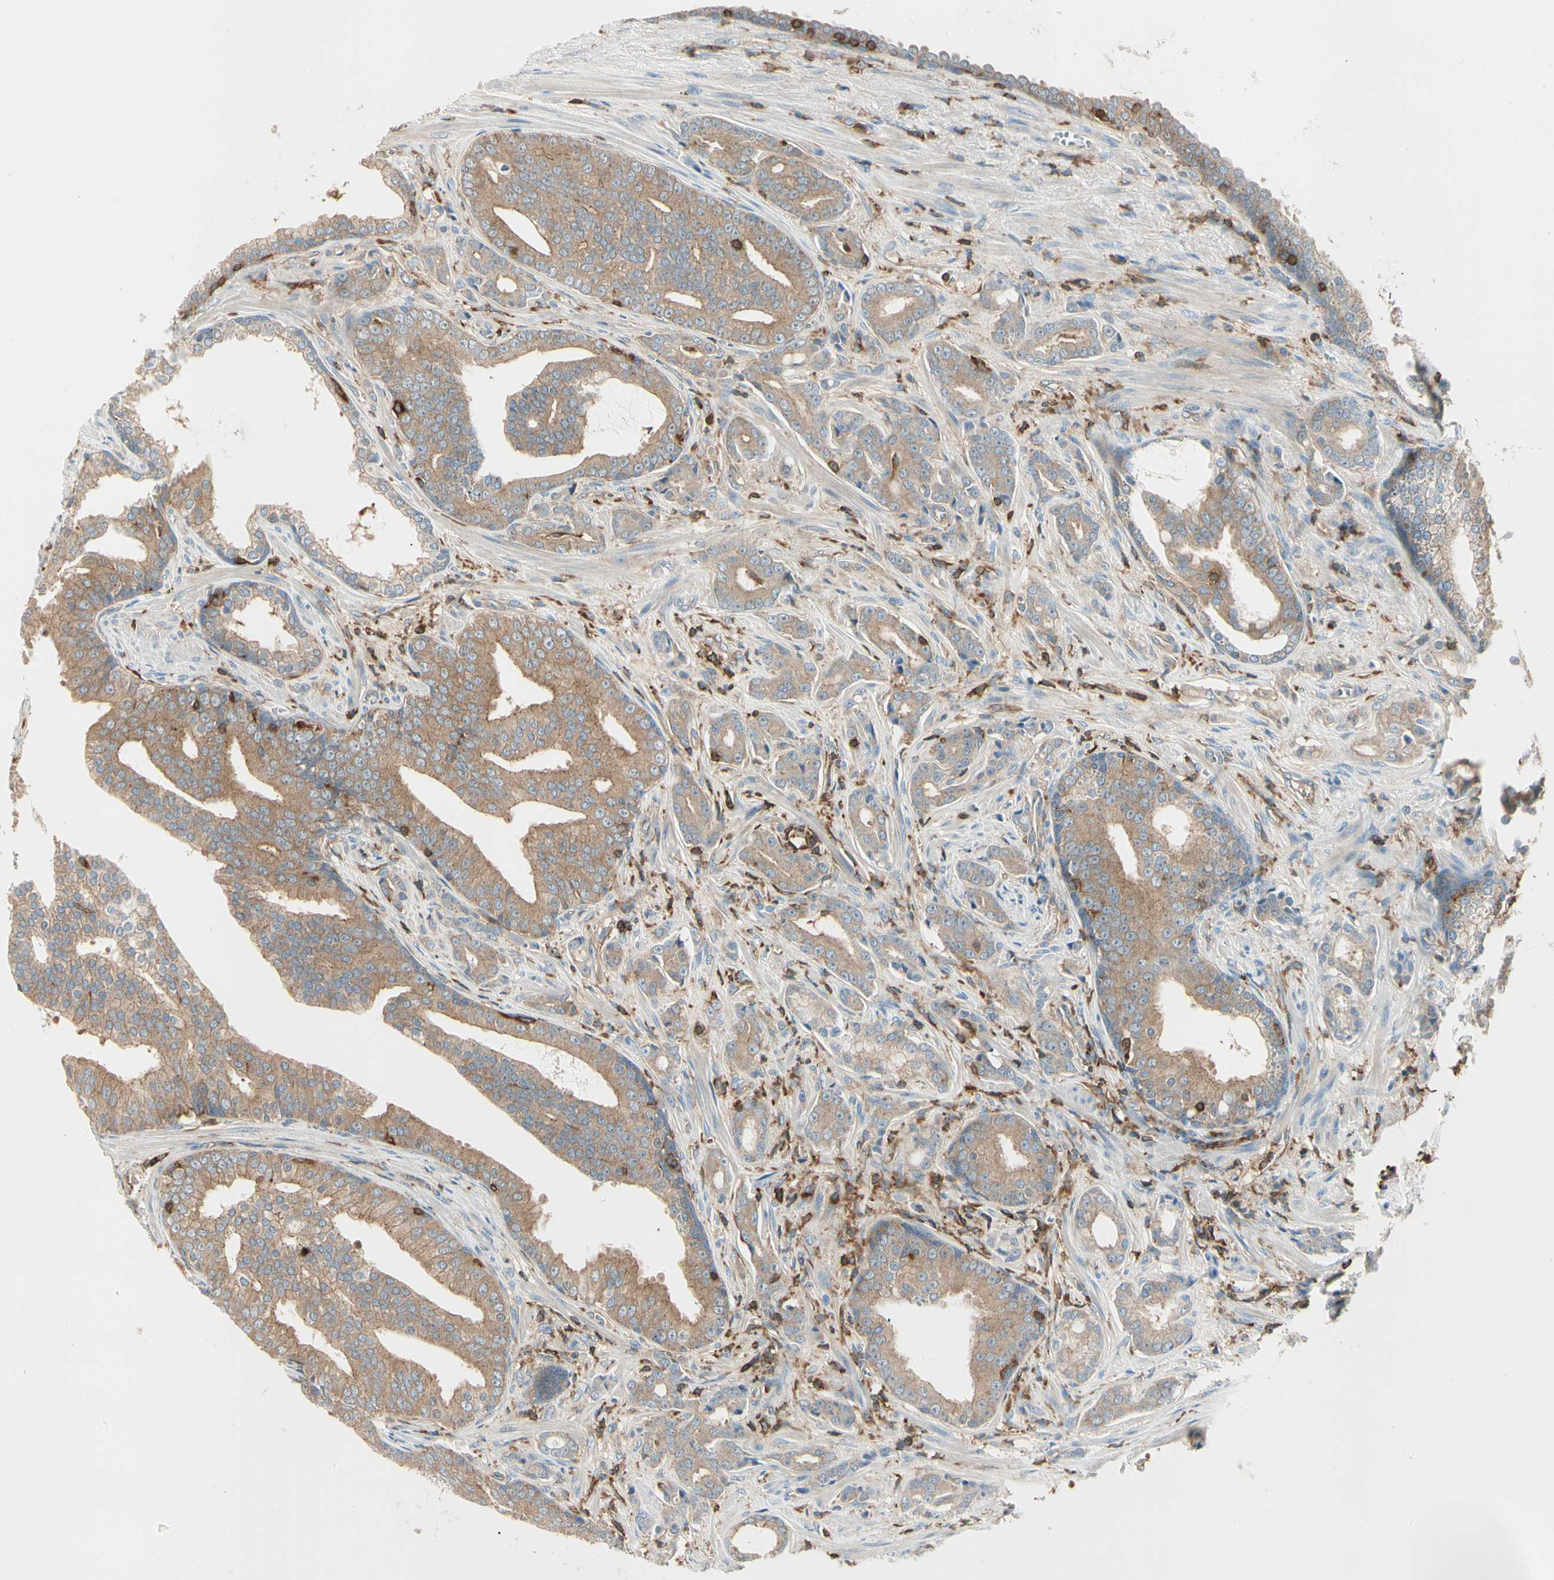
{"staining": {"intensity": "weak", "quantity": ">75%", "location": "cytoplasmic/membranous"}, "tissue": "prostate cancer", "cell_type": "Tumor cells", "image_type": "cancer", "snomed": [{"axis": "morphology", "description": "Adenocarcinoma, Low grade"}, {"axis": "topography", "description": "Prostate"}], "caption": "Immunohistochemical staining of human prostate cancer (low-grade adenocarcinoma) exhibits low levels of weak cytoplasmic/membranous protein staining in about >75% of tumor cells.", "gene": "CAPZA2", "patient": {"sex": "male", "age": 58}}